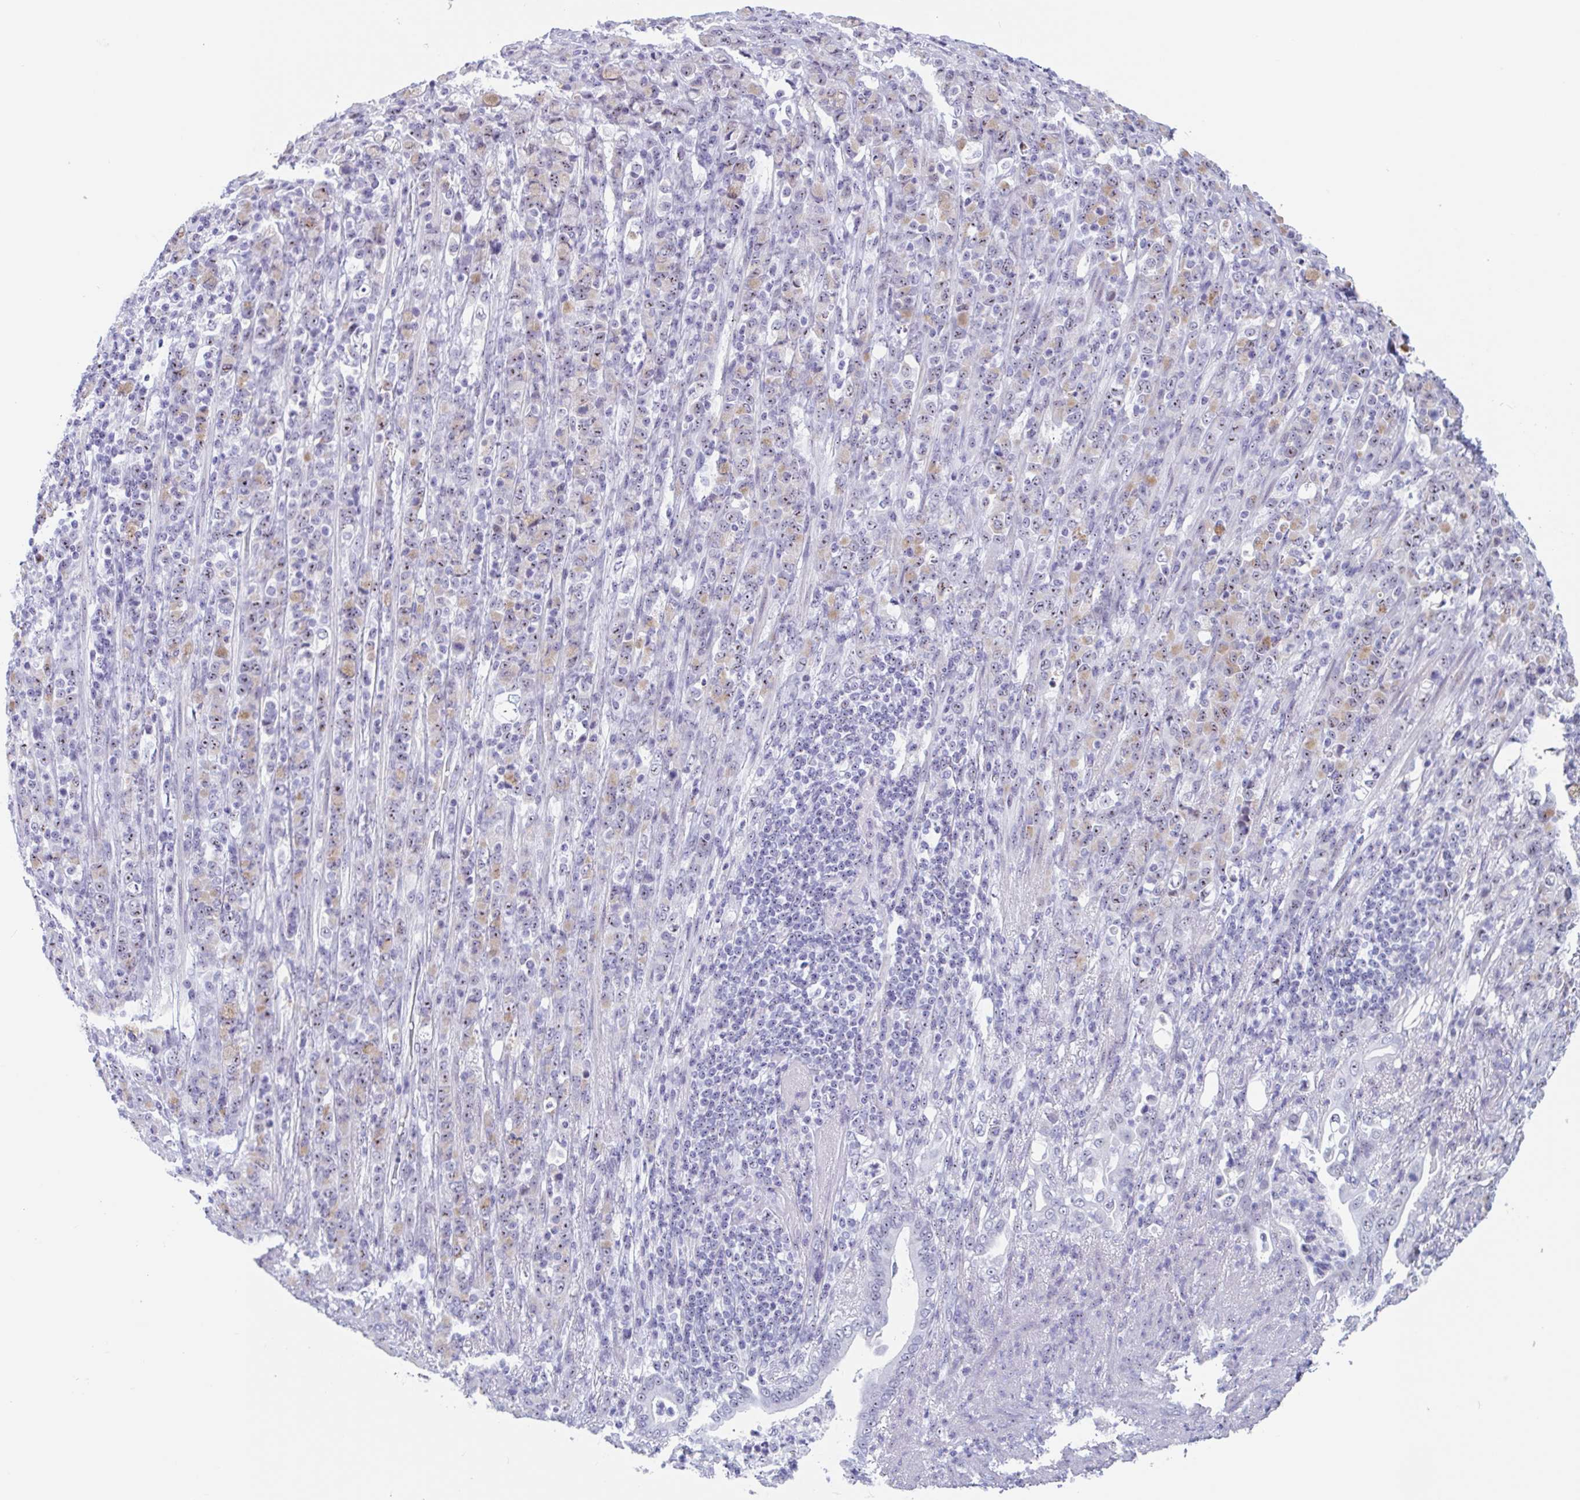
{"staining": {"intensity": "moderate", "quantity": "25%-75%", "location": "nuclear"}, "tissue": "stomach cancer", "cell_type": "Tumor cells", "image_type": "cancer", "snomed": [{"axis": "morphology", "description": "Normal tissue, NOS"}, {"axis": "morphology", "description": "Adenocarcinoma, NOS"}, {"axis": "topography", "description": "Stomach"}], "caption": "Tumor cells exhibit medium levels of moderate nuclear positivity in about 25%-75% of cells in adenocarcinoma (stomach).", "gene": "LENG9", "patient": {"sex": "female", "age": 79}}